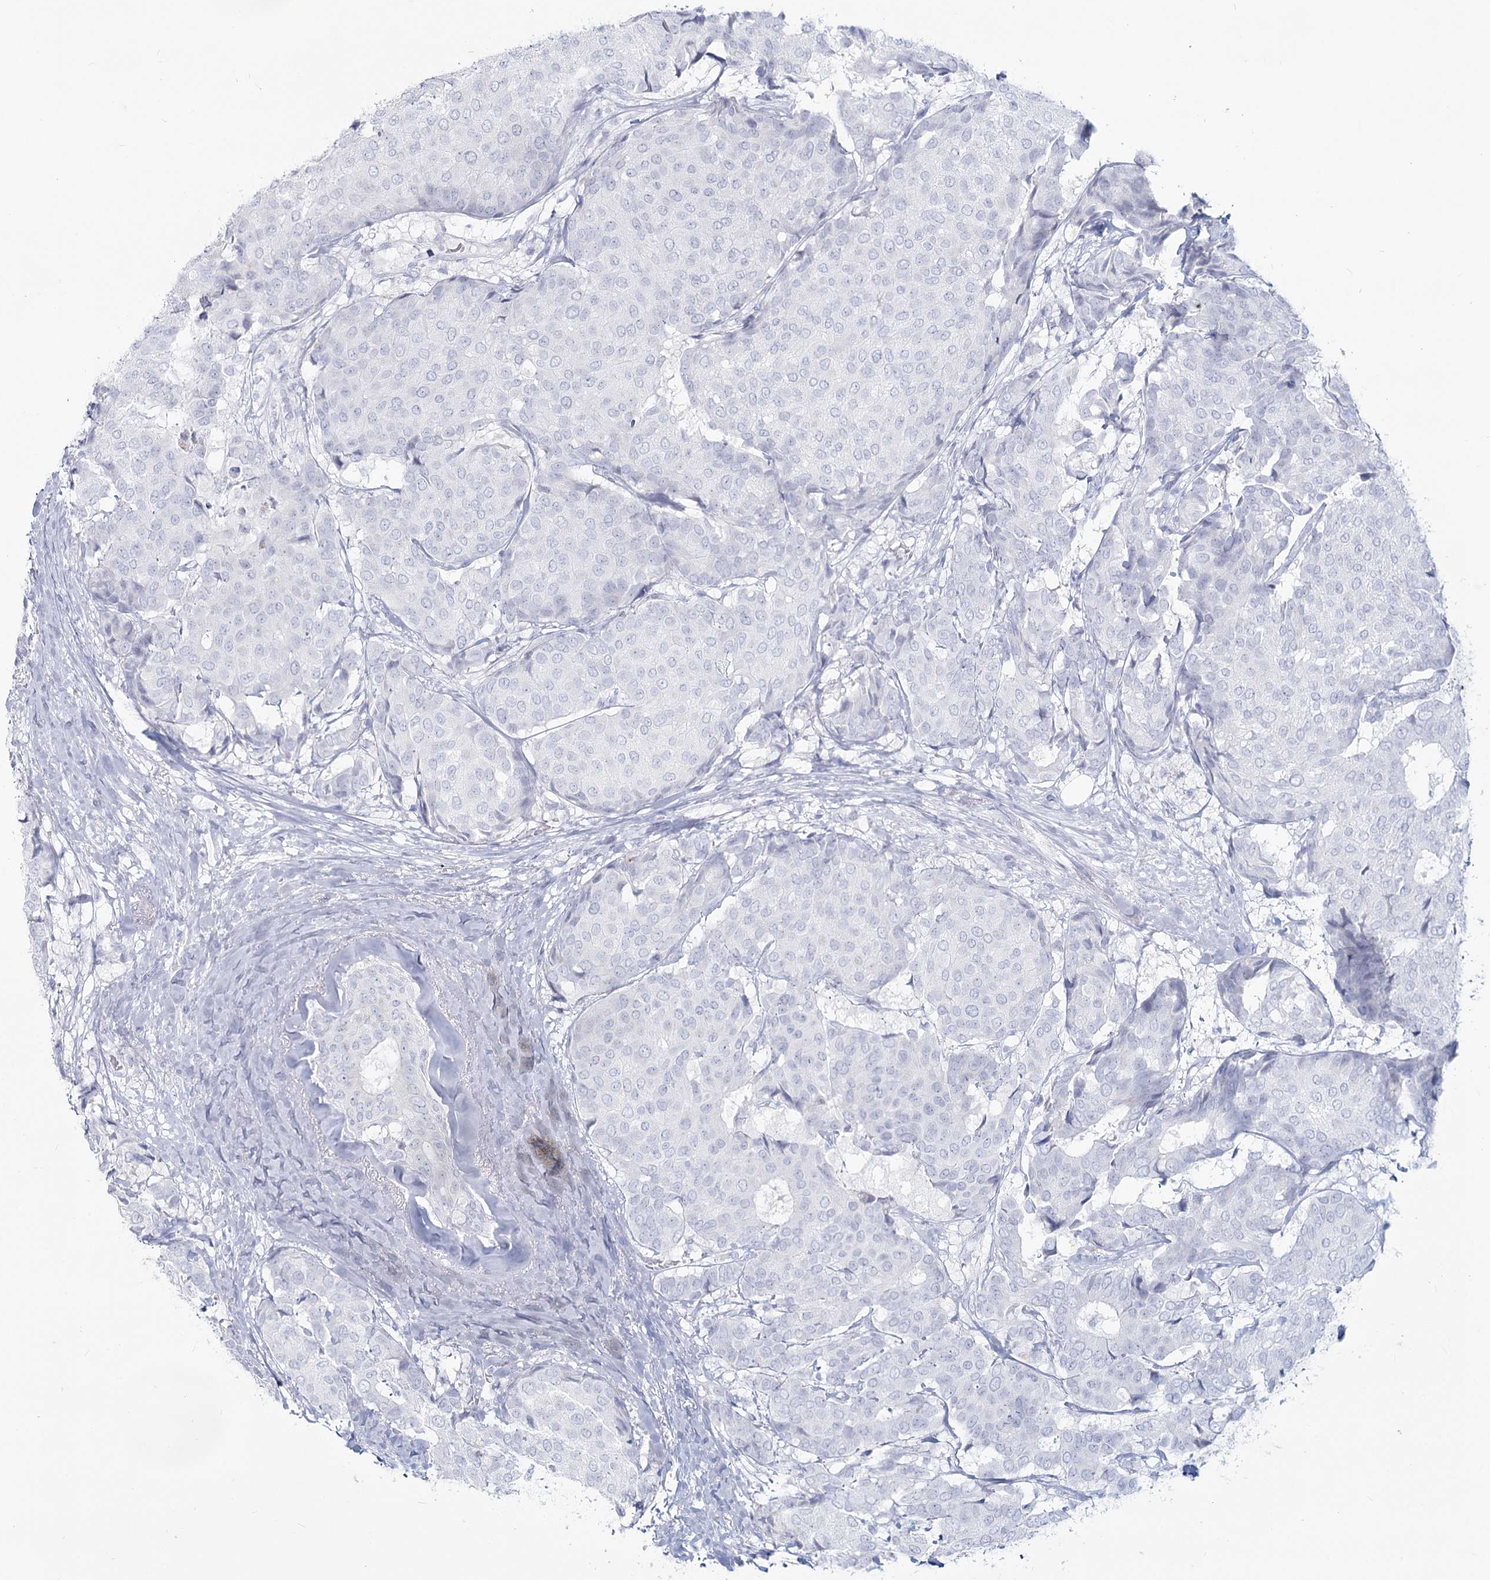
{"staining": {"intensity": "negative", "quantity": "none", "location": "none"}, "tissue": "breast cancer", "cell_type": "Tumor cells", "image_type": "cancer", "snomed": [{"axis": "morphology", "description": "Duct carcinoma"}, {"axis": "topography", "description": "Breast"}], "caption": "Protein analysis of invasive ductal carcinoma (breast) demonstrates no significant positivity in tumor cells.", "gene": "SLC6A19", "patient": {"sex": "female", "age": 75}}